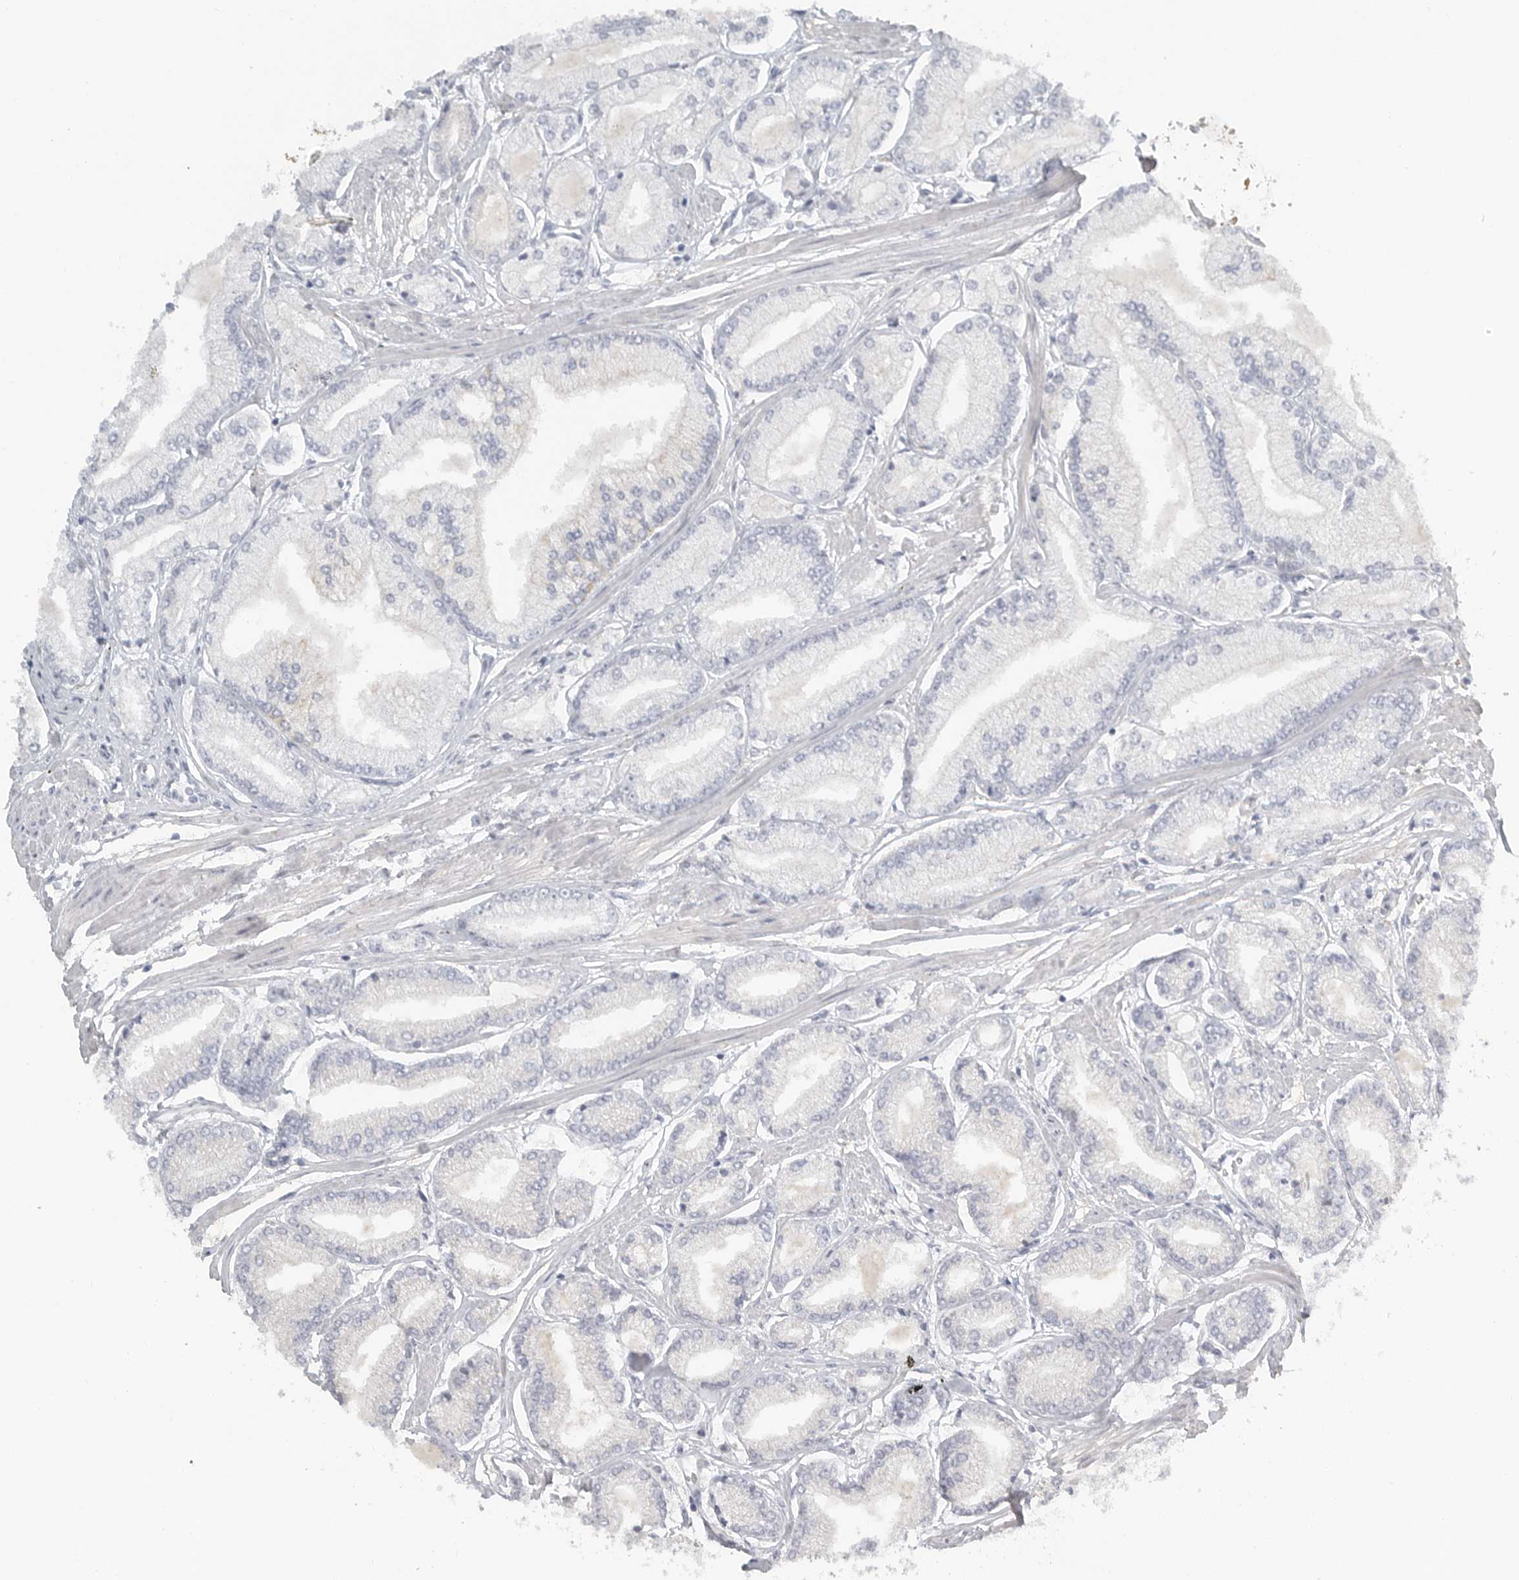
{"staining": {"intensity": "negative", "quantity": "none", "location": "none"}, "tissue": "prostate cancer", "cell_type": "Tumor cells", "image_type": "cancer", "snomed": [{"axis": "morphology", "description": "Adenocarcinoma, Low grade"}, {"axis": "topography", "description": "Prostate"}], "caption": "Micrograph shows no significant protein positivity in tumor cells of prostate low-grade adenocarcinoma.", "gene": "PAM", "patient": {"sex": "male", "age": 52}}